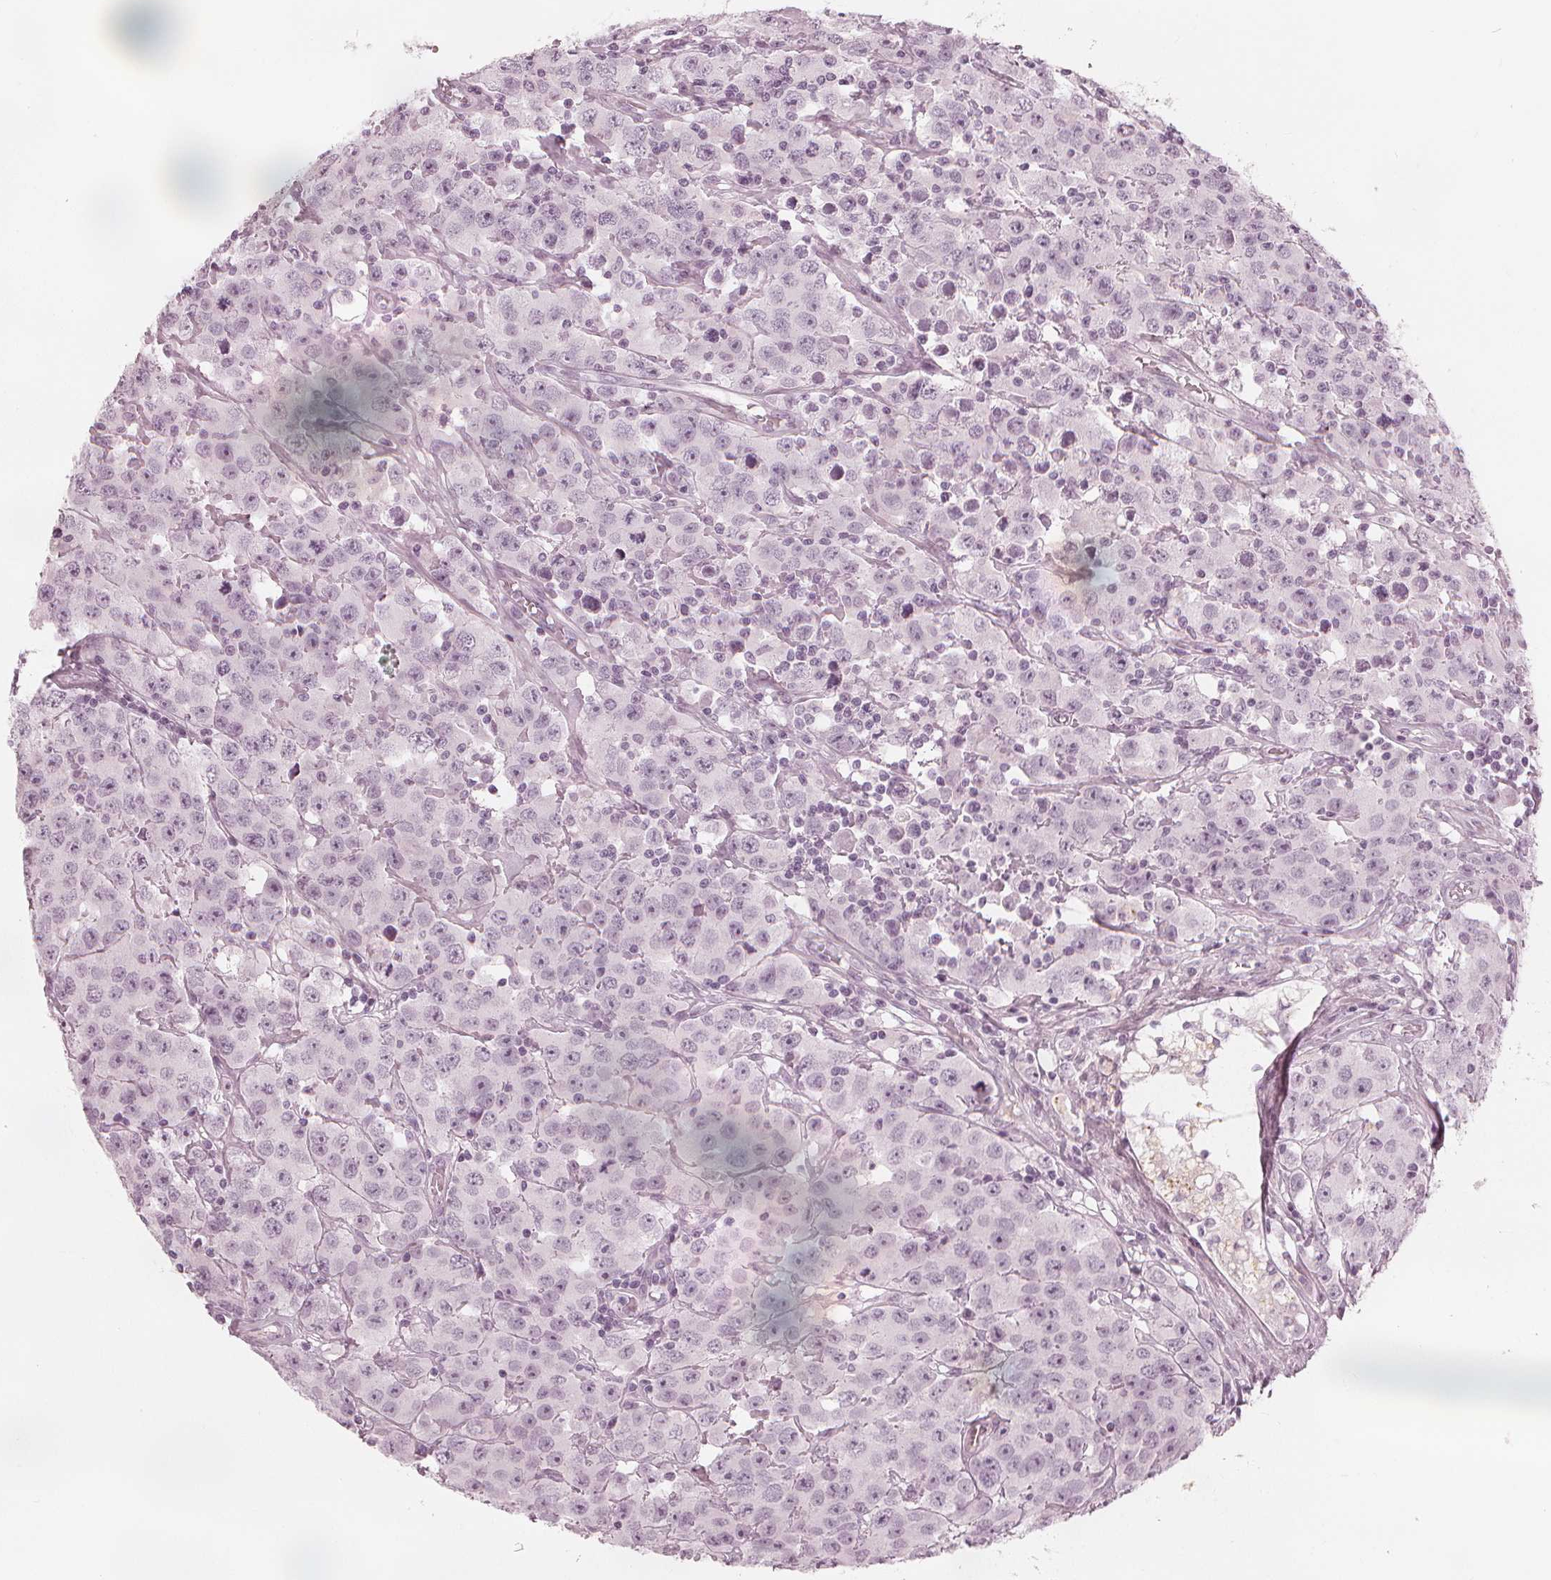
{"staining": {"intensity": "negative", "quantity": "none", "location": "none"}, "tissue": "testis cancer", "cell_type": "Tumor cells", "image_type": "cancer", "snomed": [{"axis": "morphology", "description": "Seminoma, NOS"}, {"axis": "topography", "description": "Testis"}], "caption": "The IHC micrograph has no significant staining in tumor cells of testis cancer (seminoma) tissue.", "gene": "PAEP", "patient": {"sex": "male", "age": 52}}